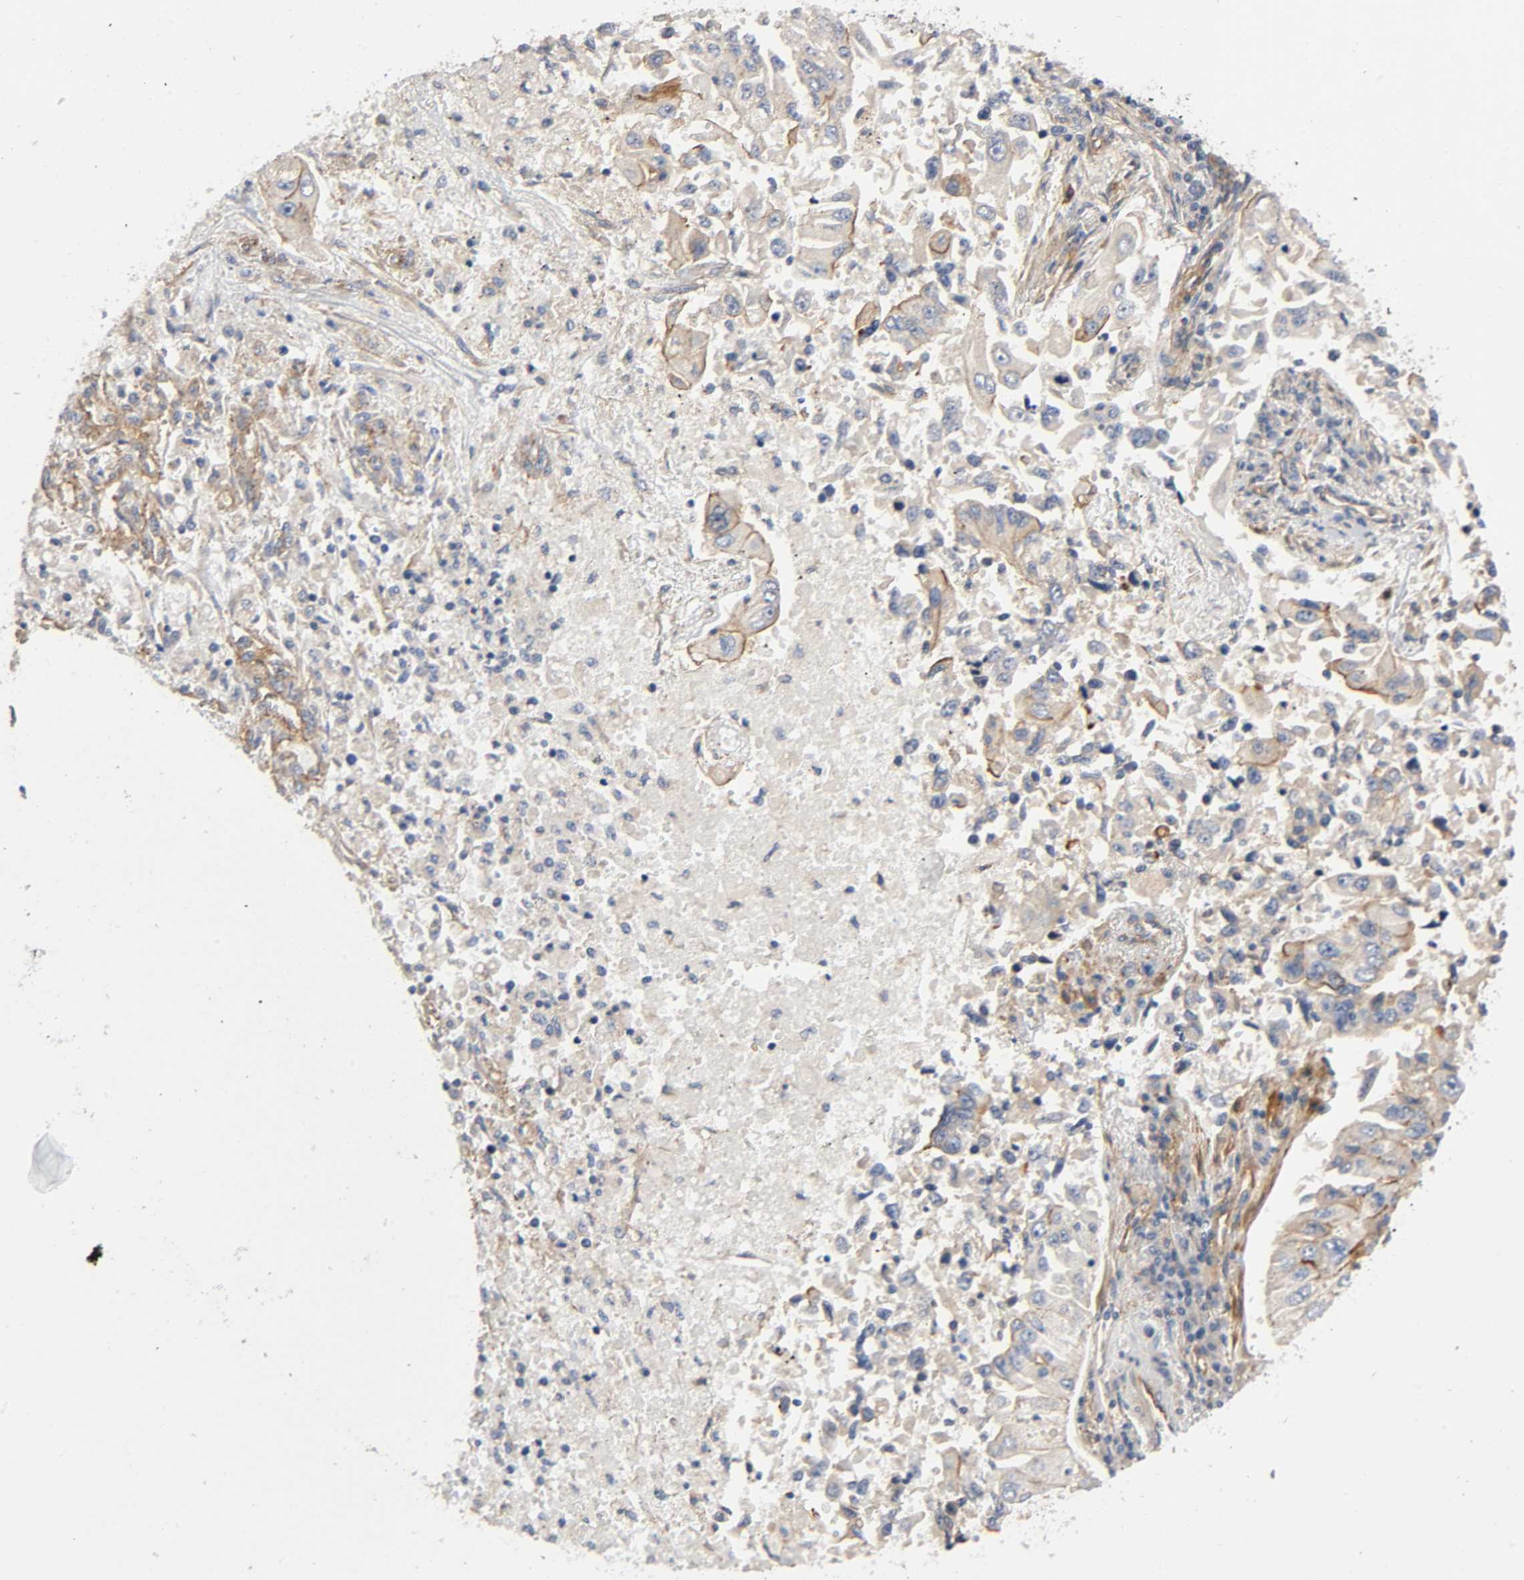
{"staining": {"intensity": "moderate", "quantity": ">75%", "location": "cytoplasmic/membranous"}, "tissue": "lung cancer", "cell_type": "Tumor cells", "image_type": "cancer", "snomed": [{"axis": "morphology", "description": "Adenocarcinoma, NOS"}, {"axis": "topography", "description": "Lung"}], "caption": "An immunohistochemistry image of neoplastic tissue is shown. Protein staining in brown highlights moderate cytoplasmic/membranous positivity in lung cancer (adenocarcinoma) within tumor cells. (DAB (3,3'-diaminobenzidine) IHC, brown staining for protein, blue staining for nuclei).", "gene": "MARS1", "patient": {"sex": "male", "age": 84}}